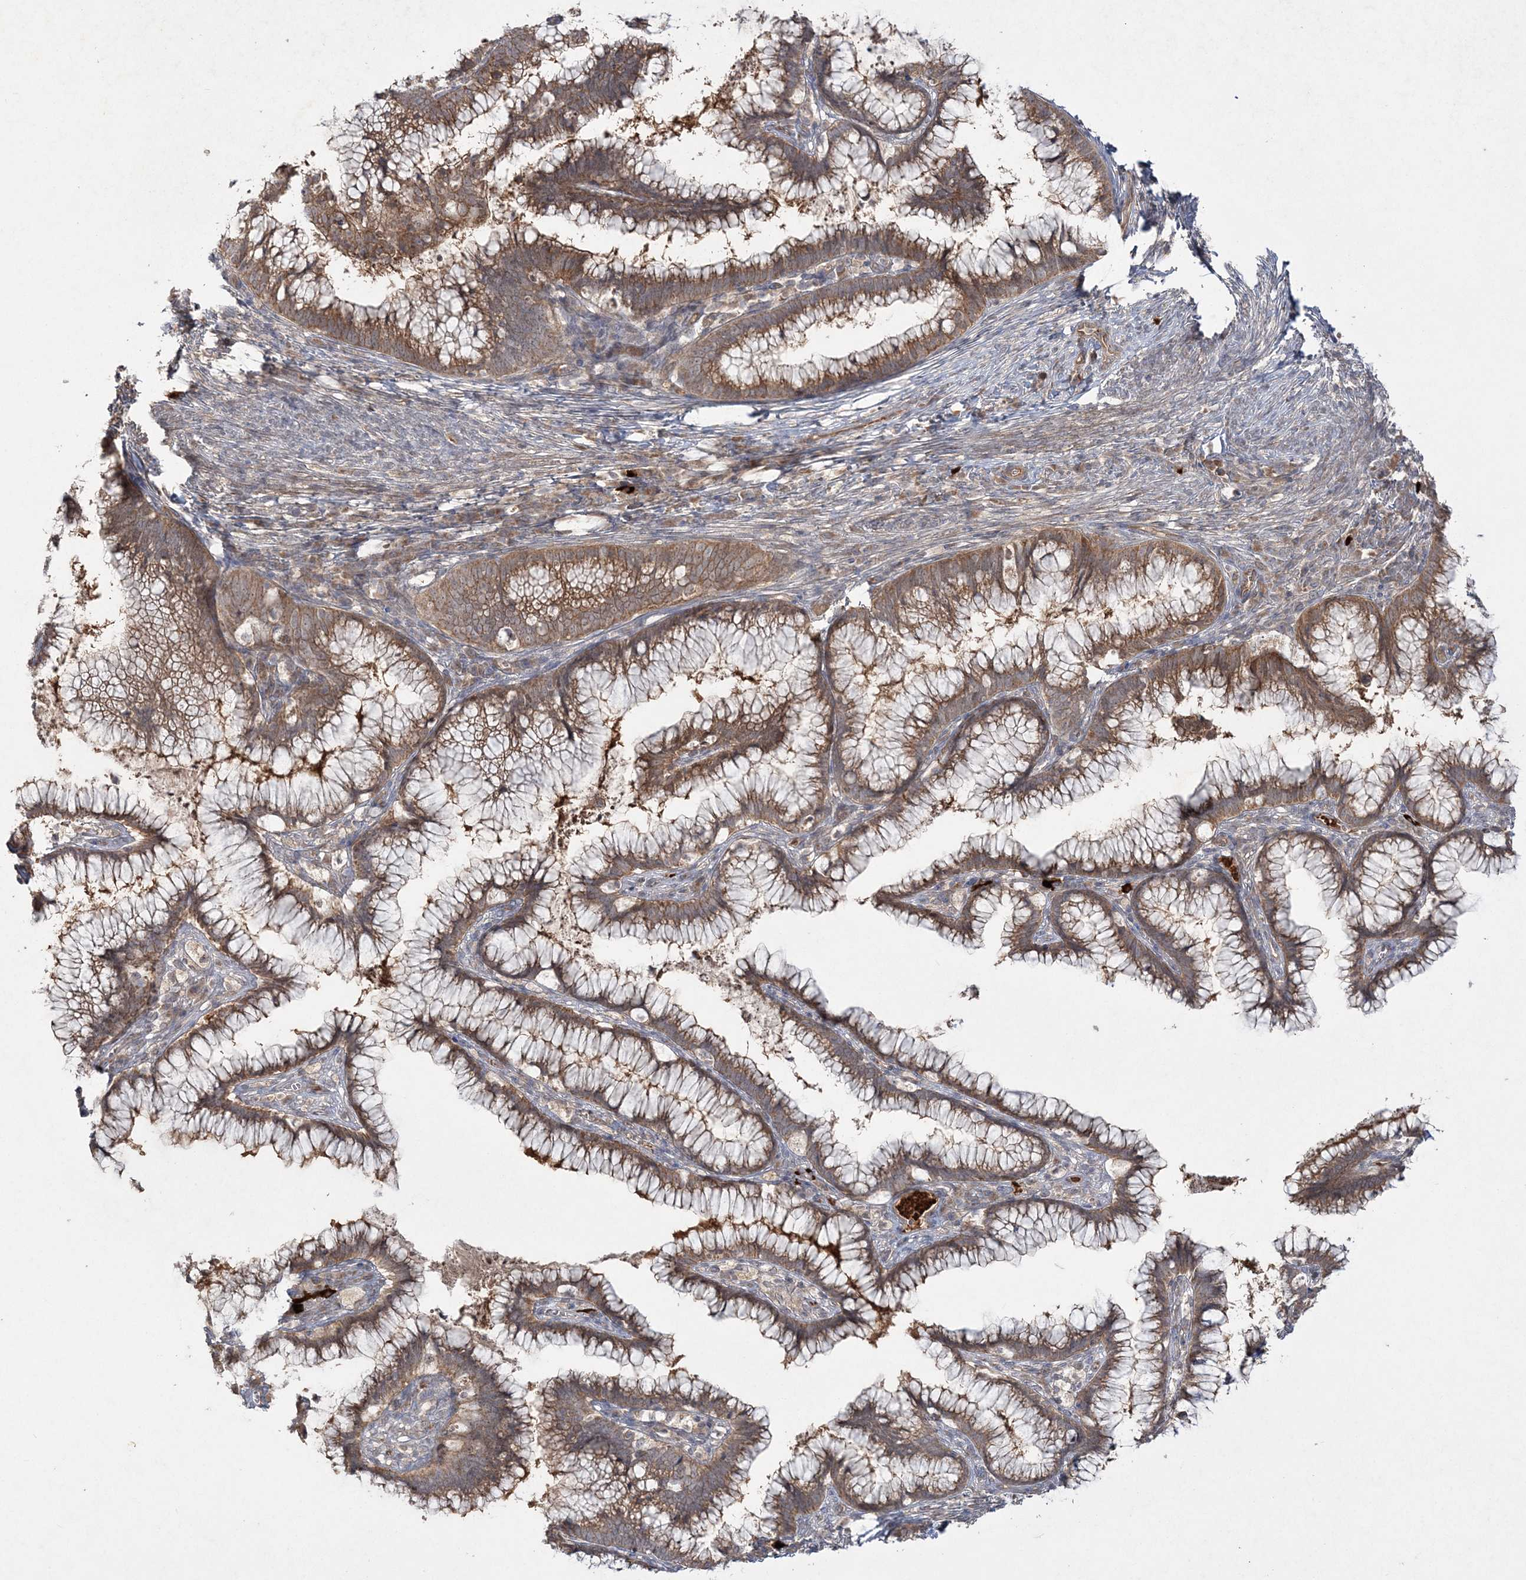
{"staining": {"intensity": "moderate", "quantity": ">75%", "location": "cytoplasmic/membranous"}, "tissue": "cervical cancer", "cell_type": "Tumor cells", "image_type": "cancer", "snomed": [{"axis": "morphology", "description": "Adenocarcinoma, NOS"}, {"axis": "topography", "description": "Cervix"}], "caption": "This is an image of IHC staining of adenocarcinoma (cervical), which shows moderate staining in the cytoplasmic/membranous of tumor cells.", "gene": "MOCS2", "patient": {"sex": "female", "age": 36}}